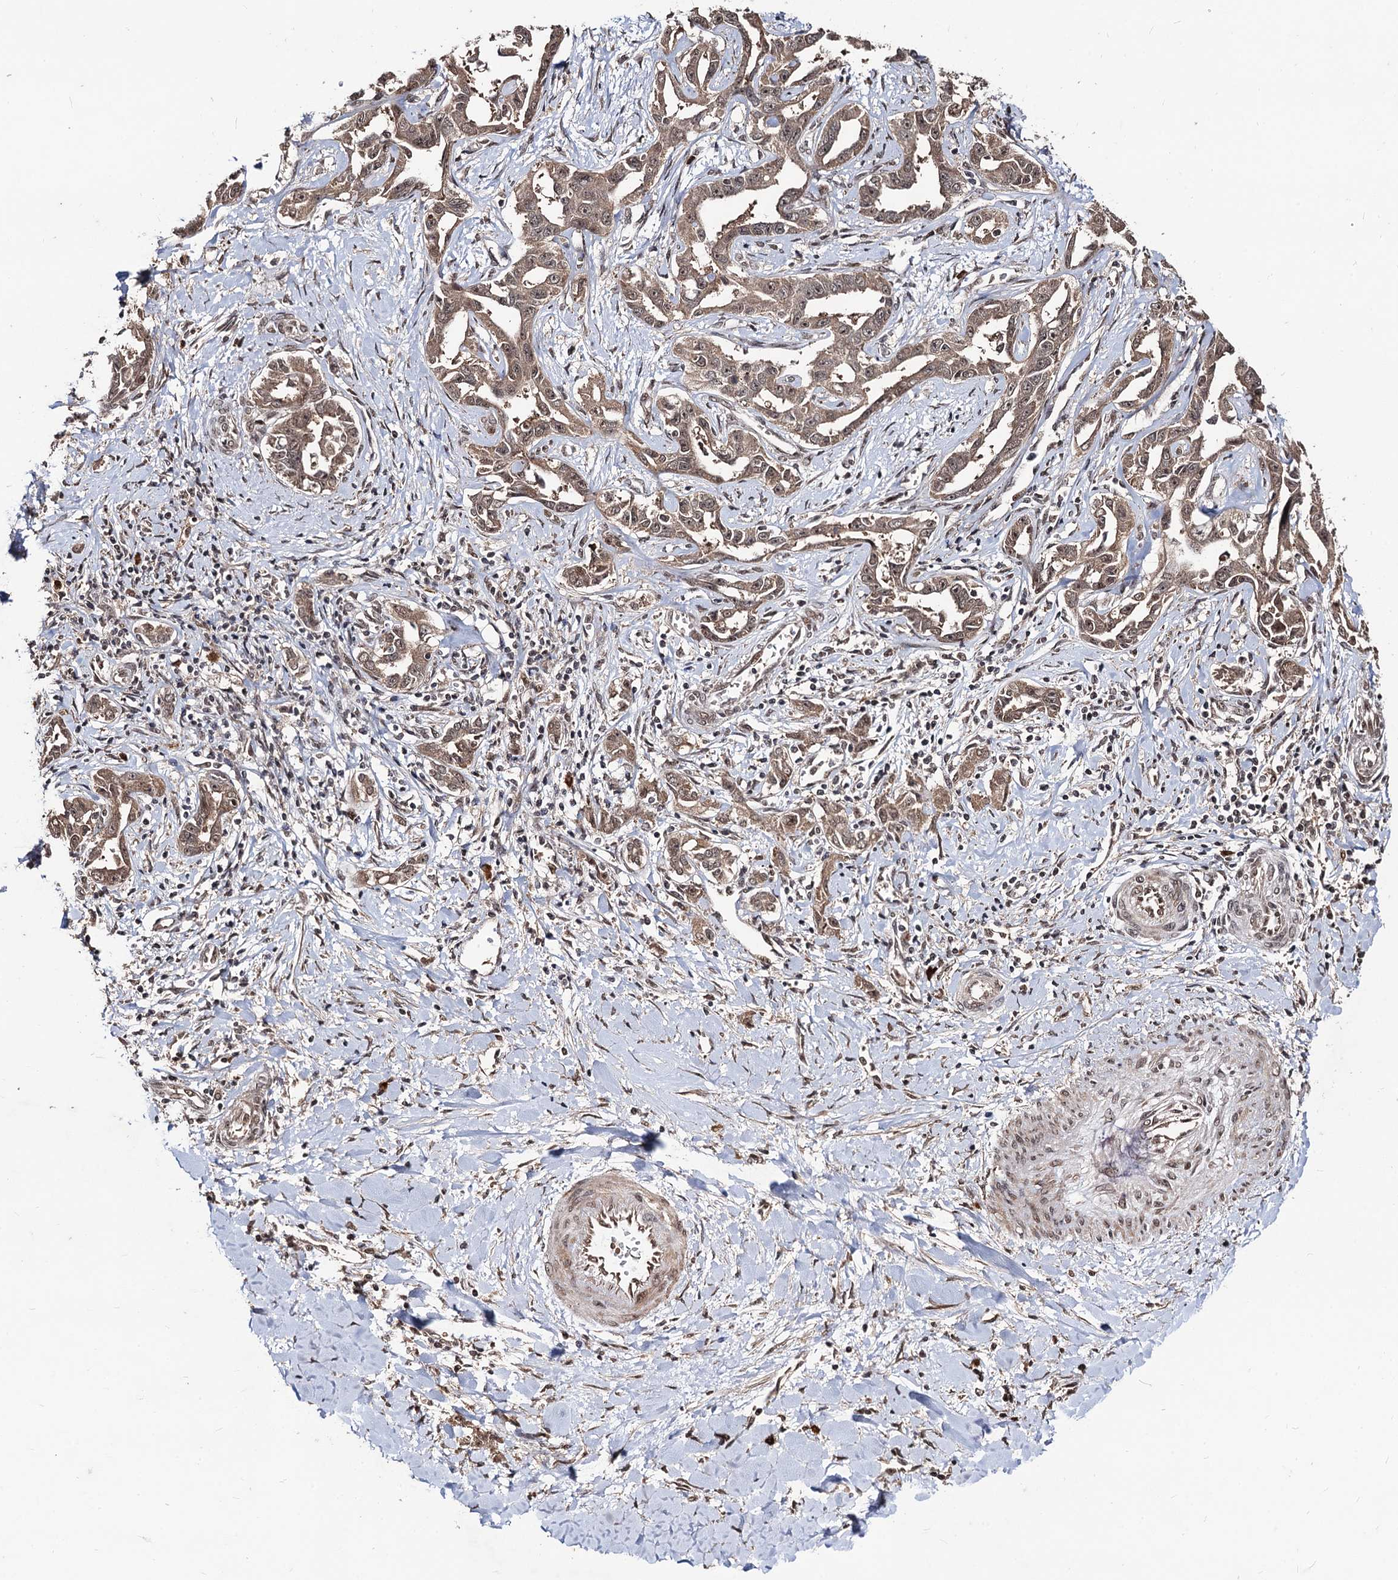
{"staining": {"intensity": "moderate", "quantity": ">75%", "location": "cytoplasmic/membranous"}, "tissue": "liver cancer", "cell_type": "Tumor cells", "image_type": "cancer", "snomed": [{"axis": "morphology", "description": "Cholangiocarcinoma"}, {"axis": "topography", "description": "Liver"}], "caption": "Moderate cytoplasmic/membranous positivity is present in about >75% of tumor cells in cholangiocarcinoma (liver).", "gene": "SFSWAP", "patient": {"sex": "male", "age": 59}}